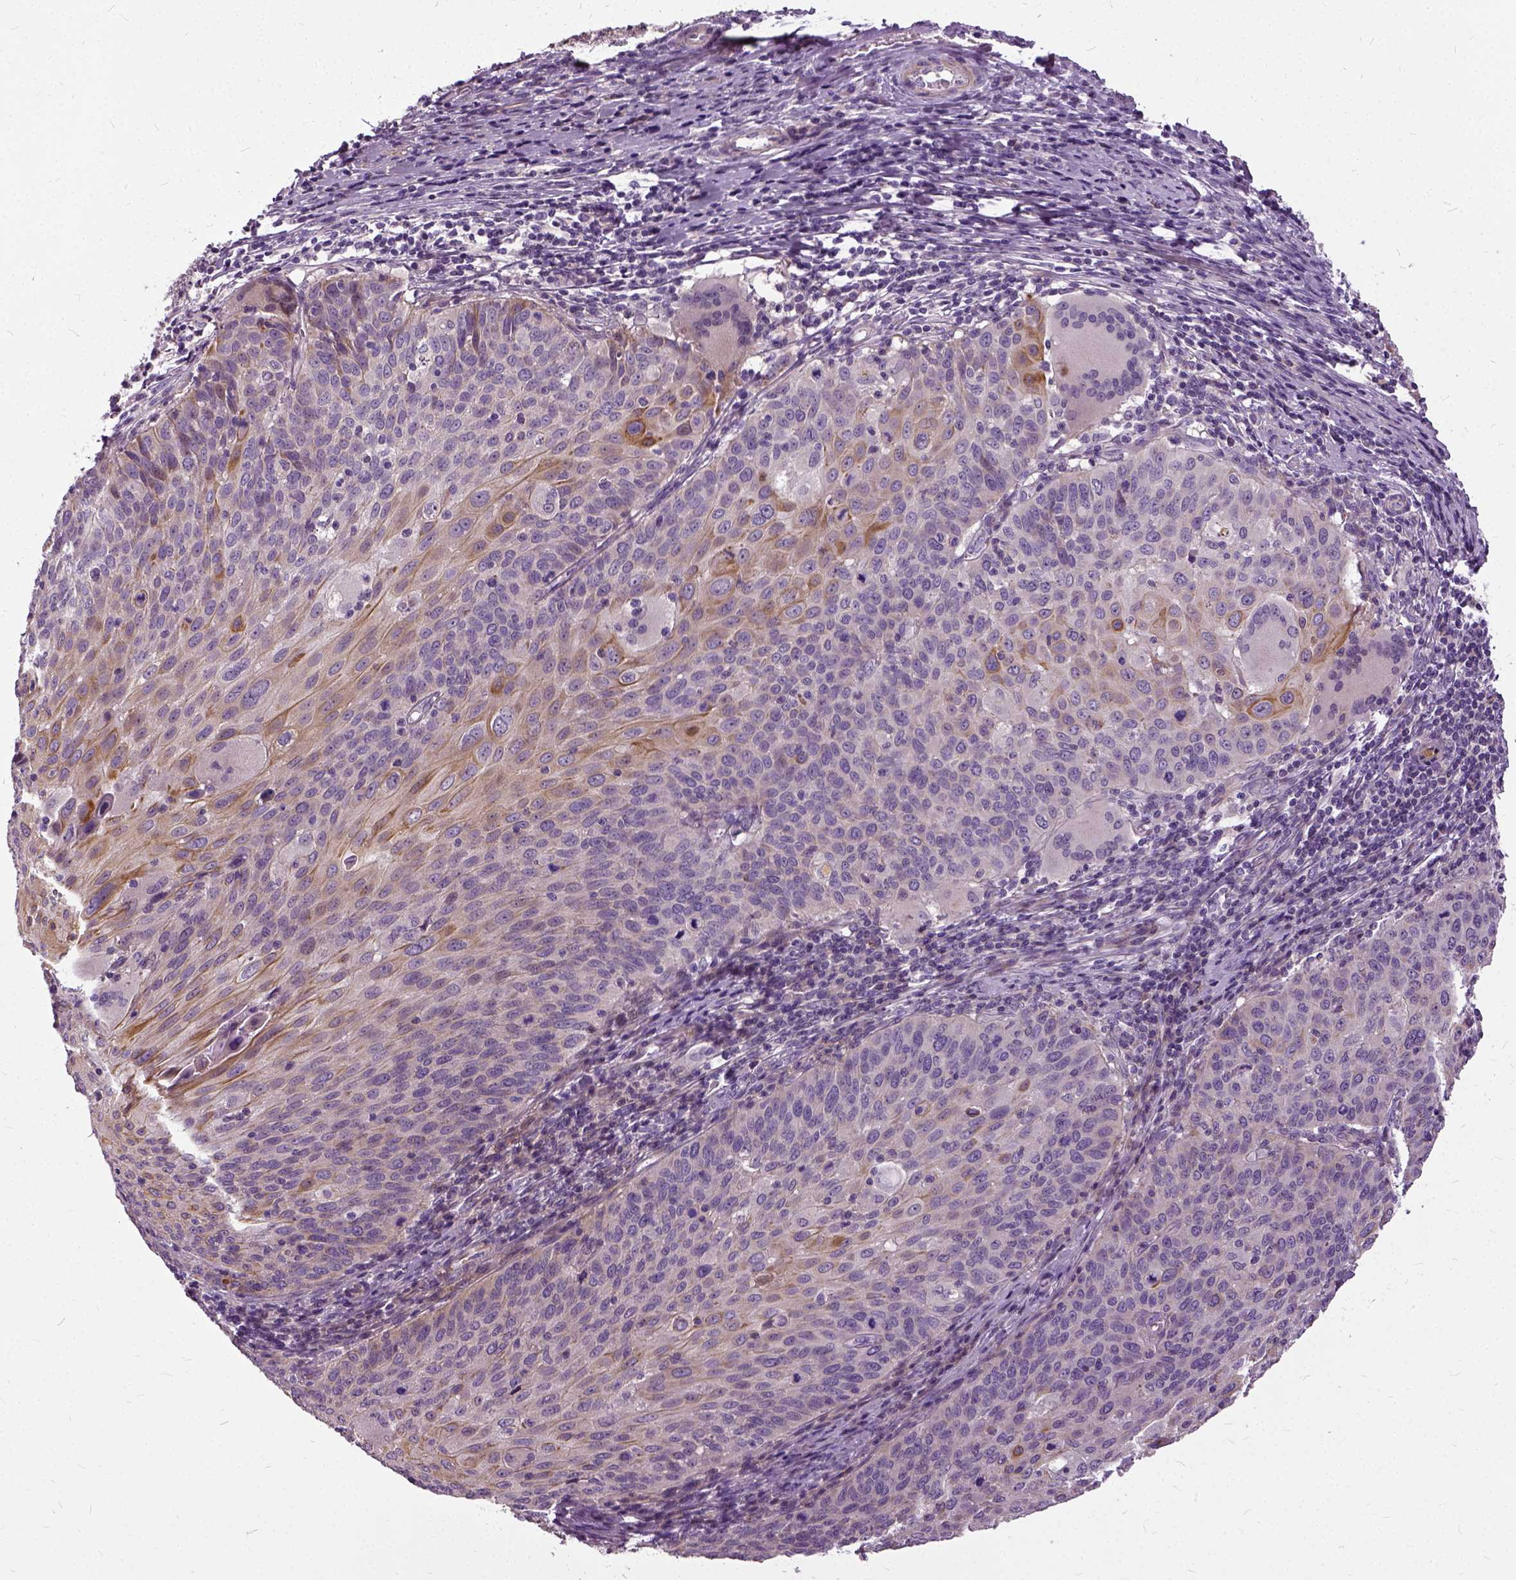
{"staining": {"intensity": "moderate", "quantity": "<25%", "location": "cytoplasmic/membranous"}, "tissue": "cervical cancer", "cell_type": "Tumor cells", "image_type": "cancer", "snomed": [{"axis": "morphology", "description": "Squamous cell carcinoma, NOS"}, {"axis": "topography", "description": "Cervix"}], "caption": "Protein expression analysis of human cervical cancer (squamous cell carcinoma) reveals moderate cytoplasmic/membranous expression in approximately <25% of tumor cells. The staining was performed using DAB, with brown indicating positive protein expression. Nuclei are stained blue with hematoxylin.", "gene": "ILRUN", "patient": {"sex": "female", "age": 65}}